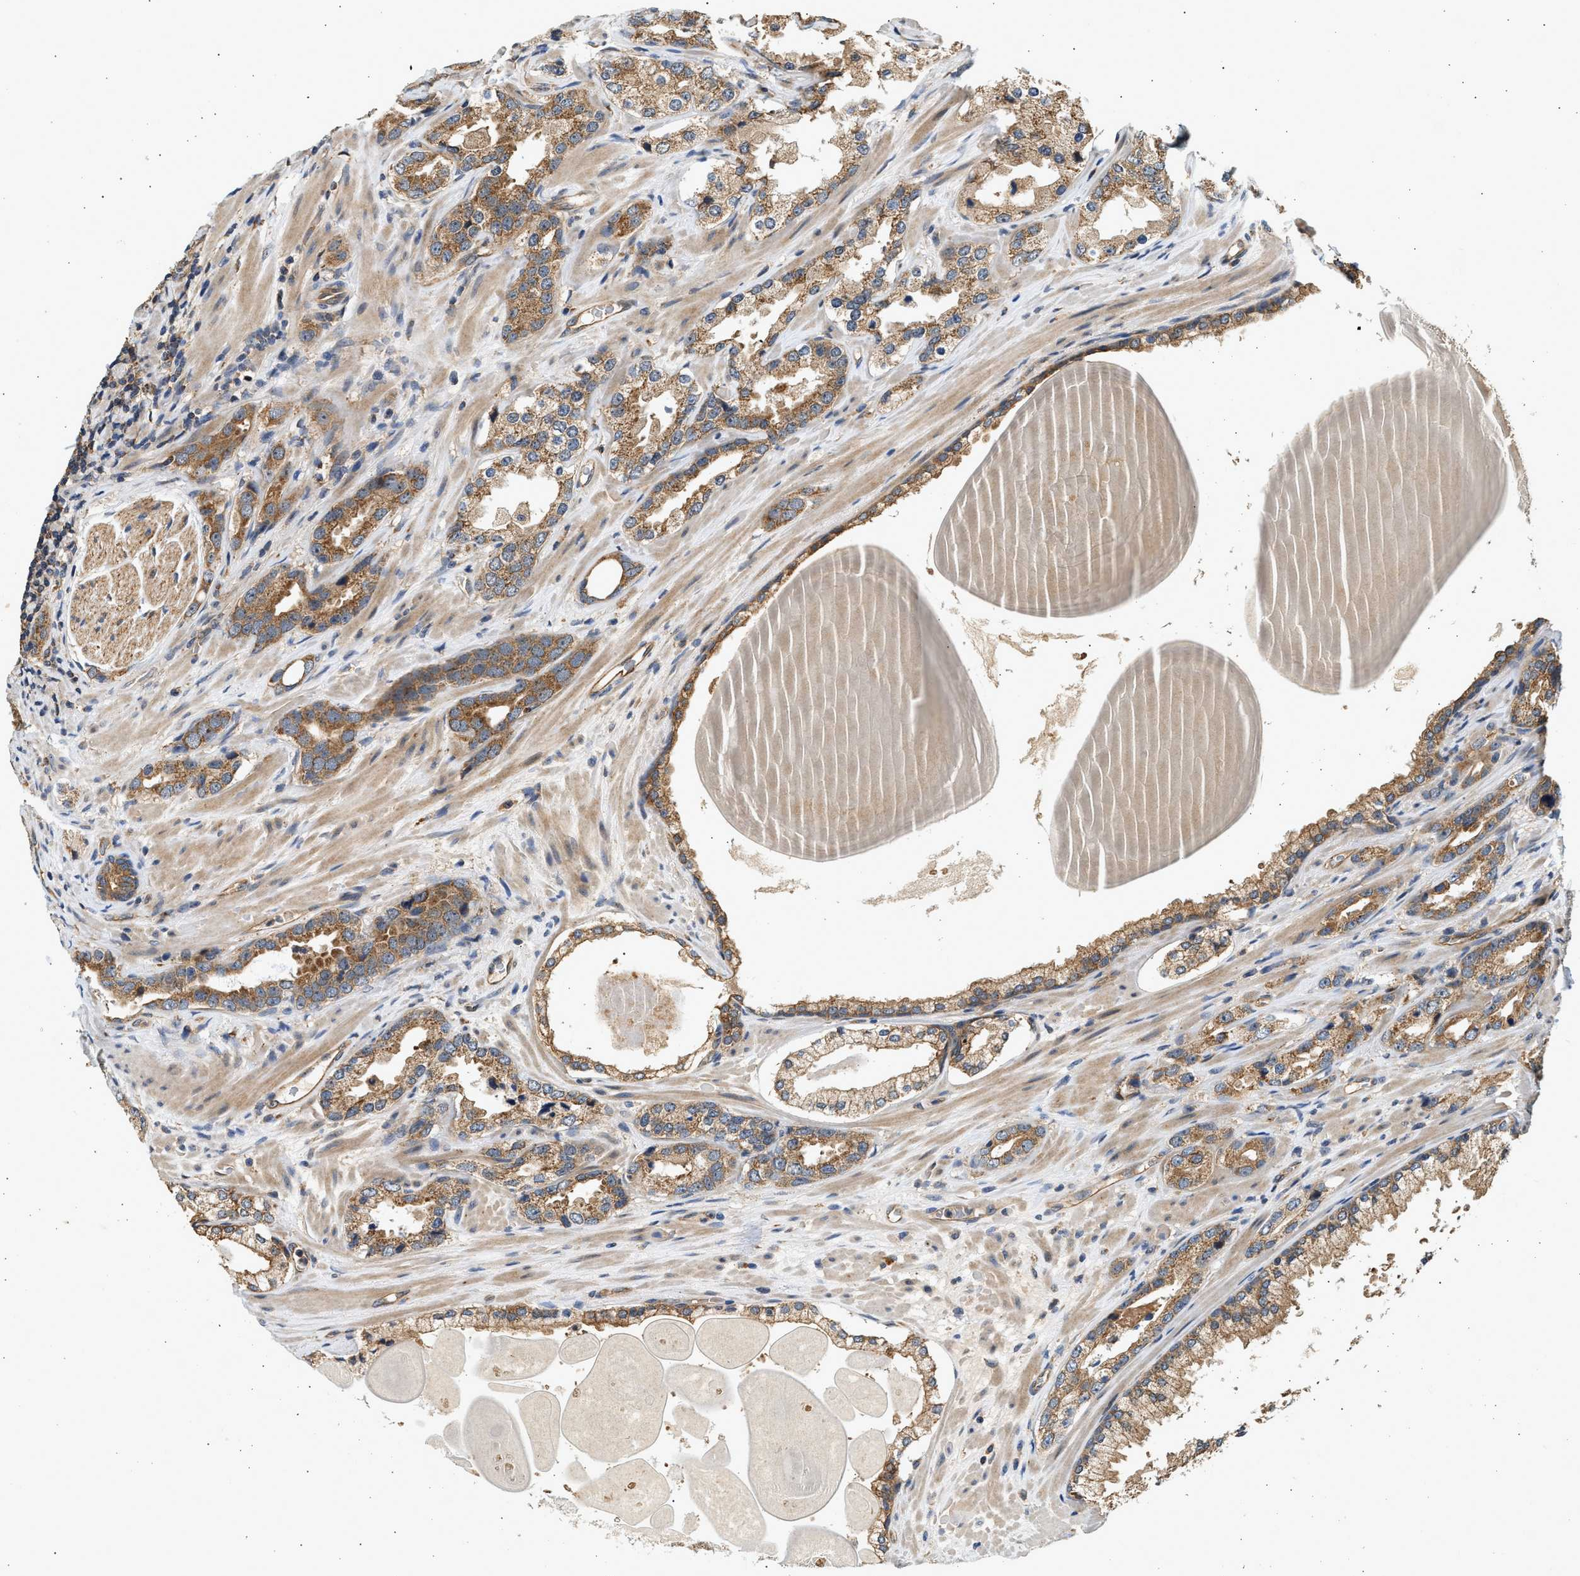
{"staining": {"intensity": "moderate", "quantity": ">75%", "location": "cytoplasmic/membranous"}, "tissue": "prostate cancer", "cell_type": "Tumor cells", "image_type": "cancer", "snomed": [{"axis": "morphology", "description": "Adenocarcinoma, High grade"}, {"axis": "topography", "description": "Prostate"}], "caption": "The image displays immunohistochemical staining of prostate cancer (high-grade adenocarcinoma). There is moderate cytoplasmic/membranous positivity is present in approximately >75% of tumor cells.", "gene": "DUSP14", "patient": {"sex": "male", "age": 63}}